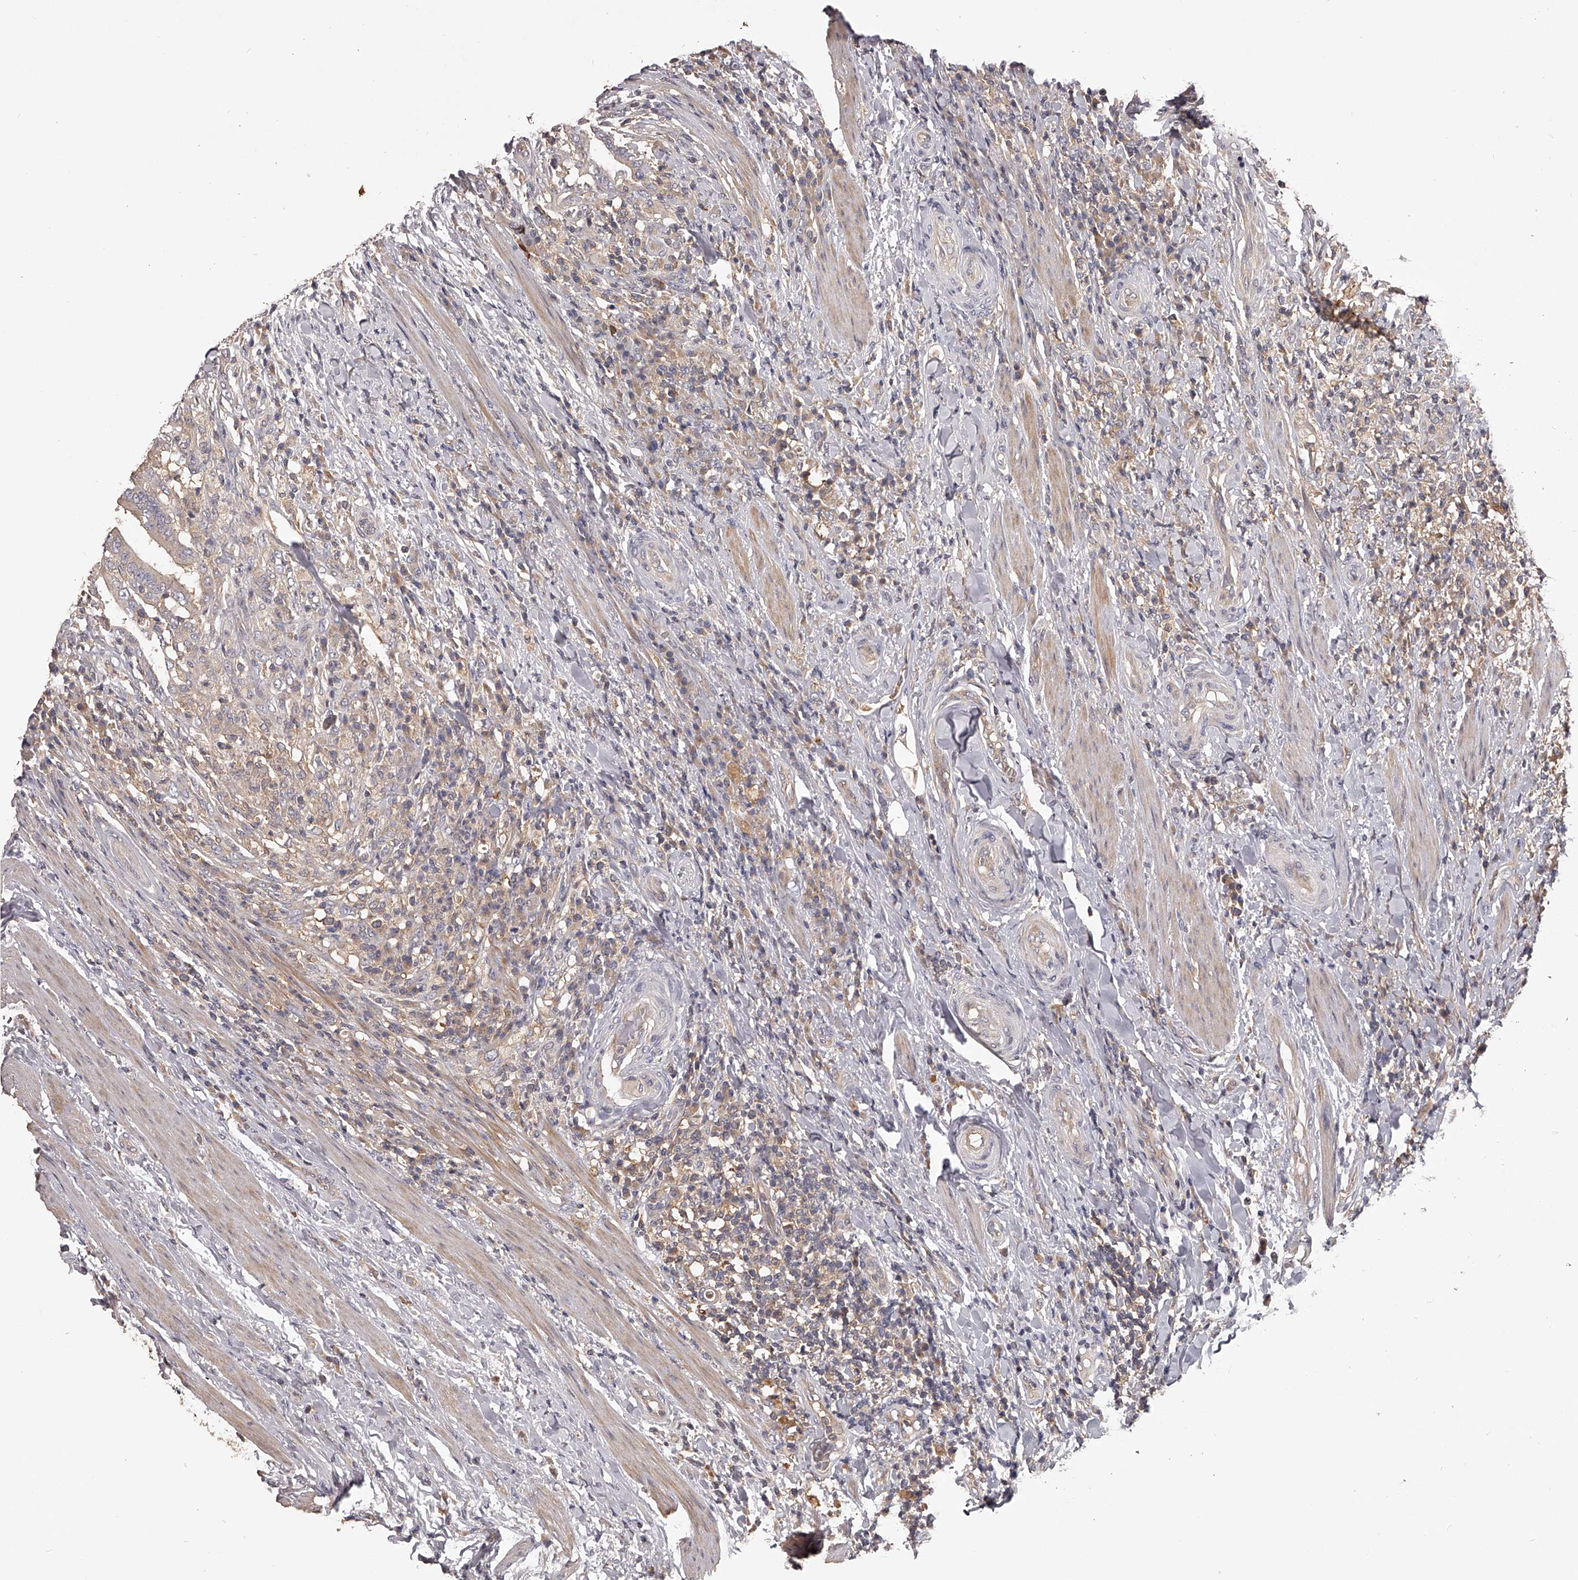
{"staining": {"intensity": "negative", "quantity": "none", "location": "none"}, "tissue": "colorectal cancer", "cell_type": "Tumor cells", "image_type": "cancer", "snomed": [{"axis": "morphology", "description": "Adenocarcinoma, NOS"}, {"axis": "topography", "description": "Colon"}], "caption": "Immunohistochemical staining of human colorectal adenocarcinoma demonstrates no significant expression in tumor cells.", "gene": "TNN", "patient": {"sex": "female", "age": 66}}